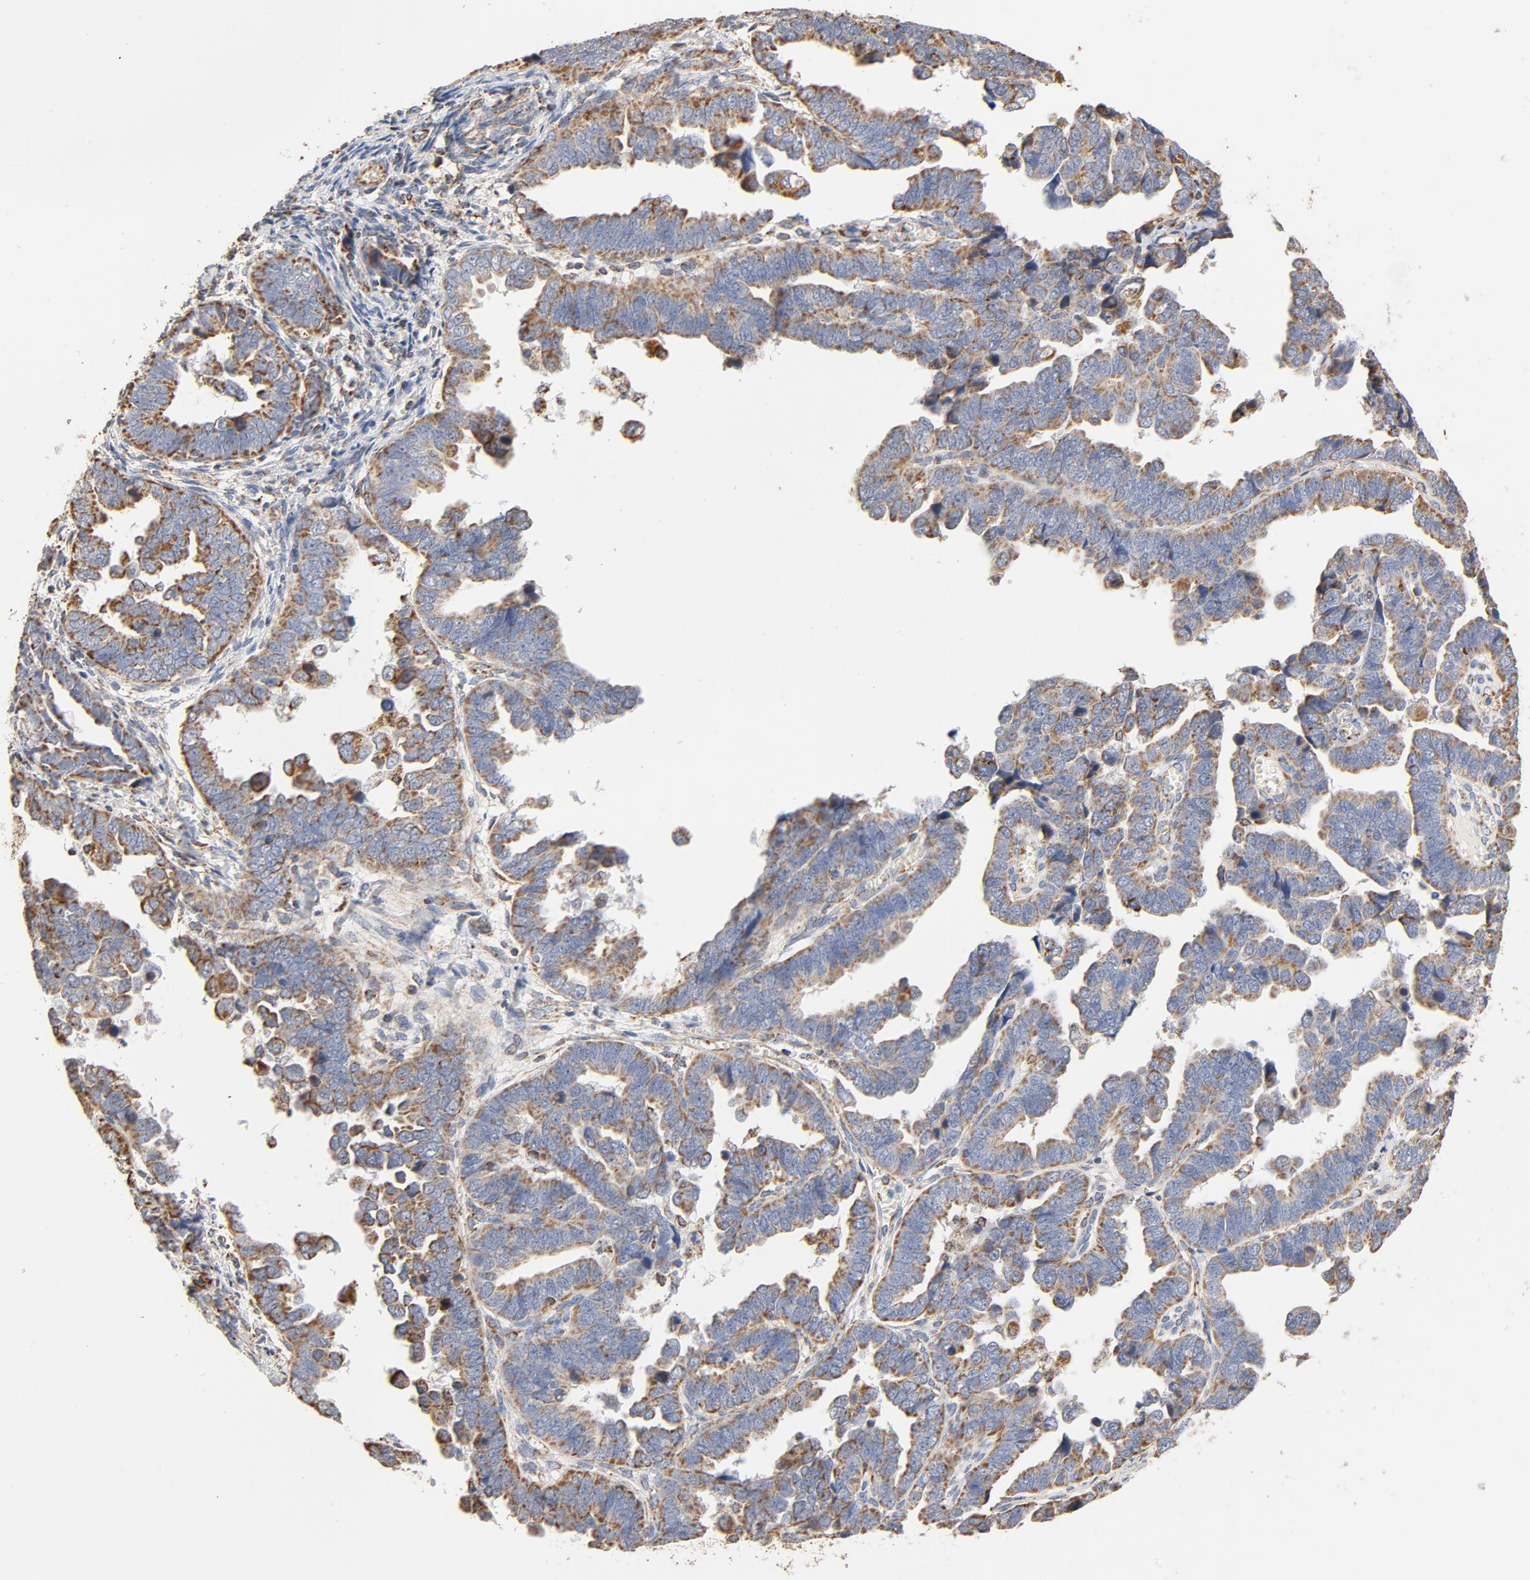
{"staining": {"intensity": "moderate", "quantity": ">75%", "location": "cytoplasmic/membranous"}, "tissue": "endometrial cancer", "cell_type": "Tumor cells", "image_type": "cancer", "snomed": [{"axis": "morphology", "description": "Adenocarcinoma, NOS"}, {"axis": "topography", "description": "Endometrium"}], "caption": "Endometrial adenocarcinoma stained with DAB IHC displays medium levels of moderate cytoplasmic/membranous expression in about >75% of tumor cells. The protein of interest is shown in brown color, while the nuclei are stained blue.", "gene": "COX4I1", "patient": {"sex": "female", "age": 75}}